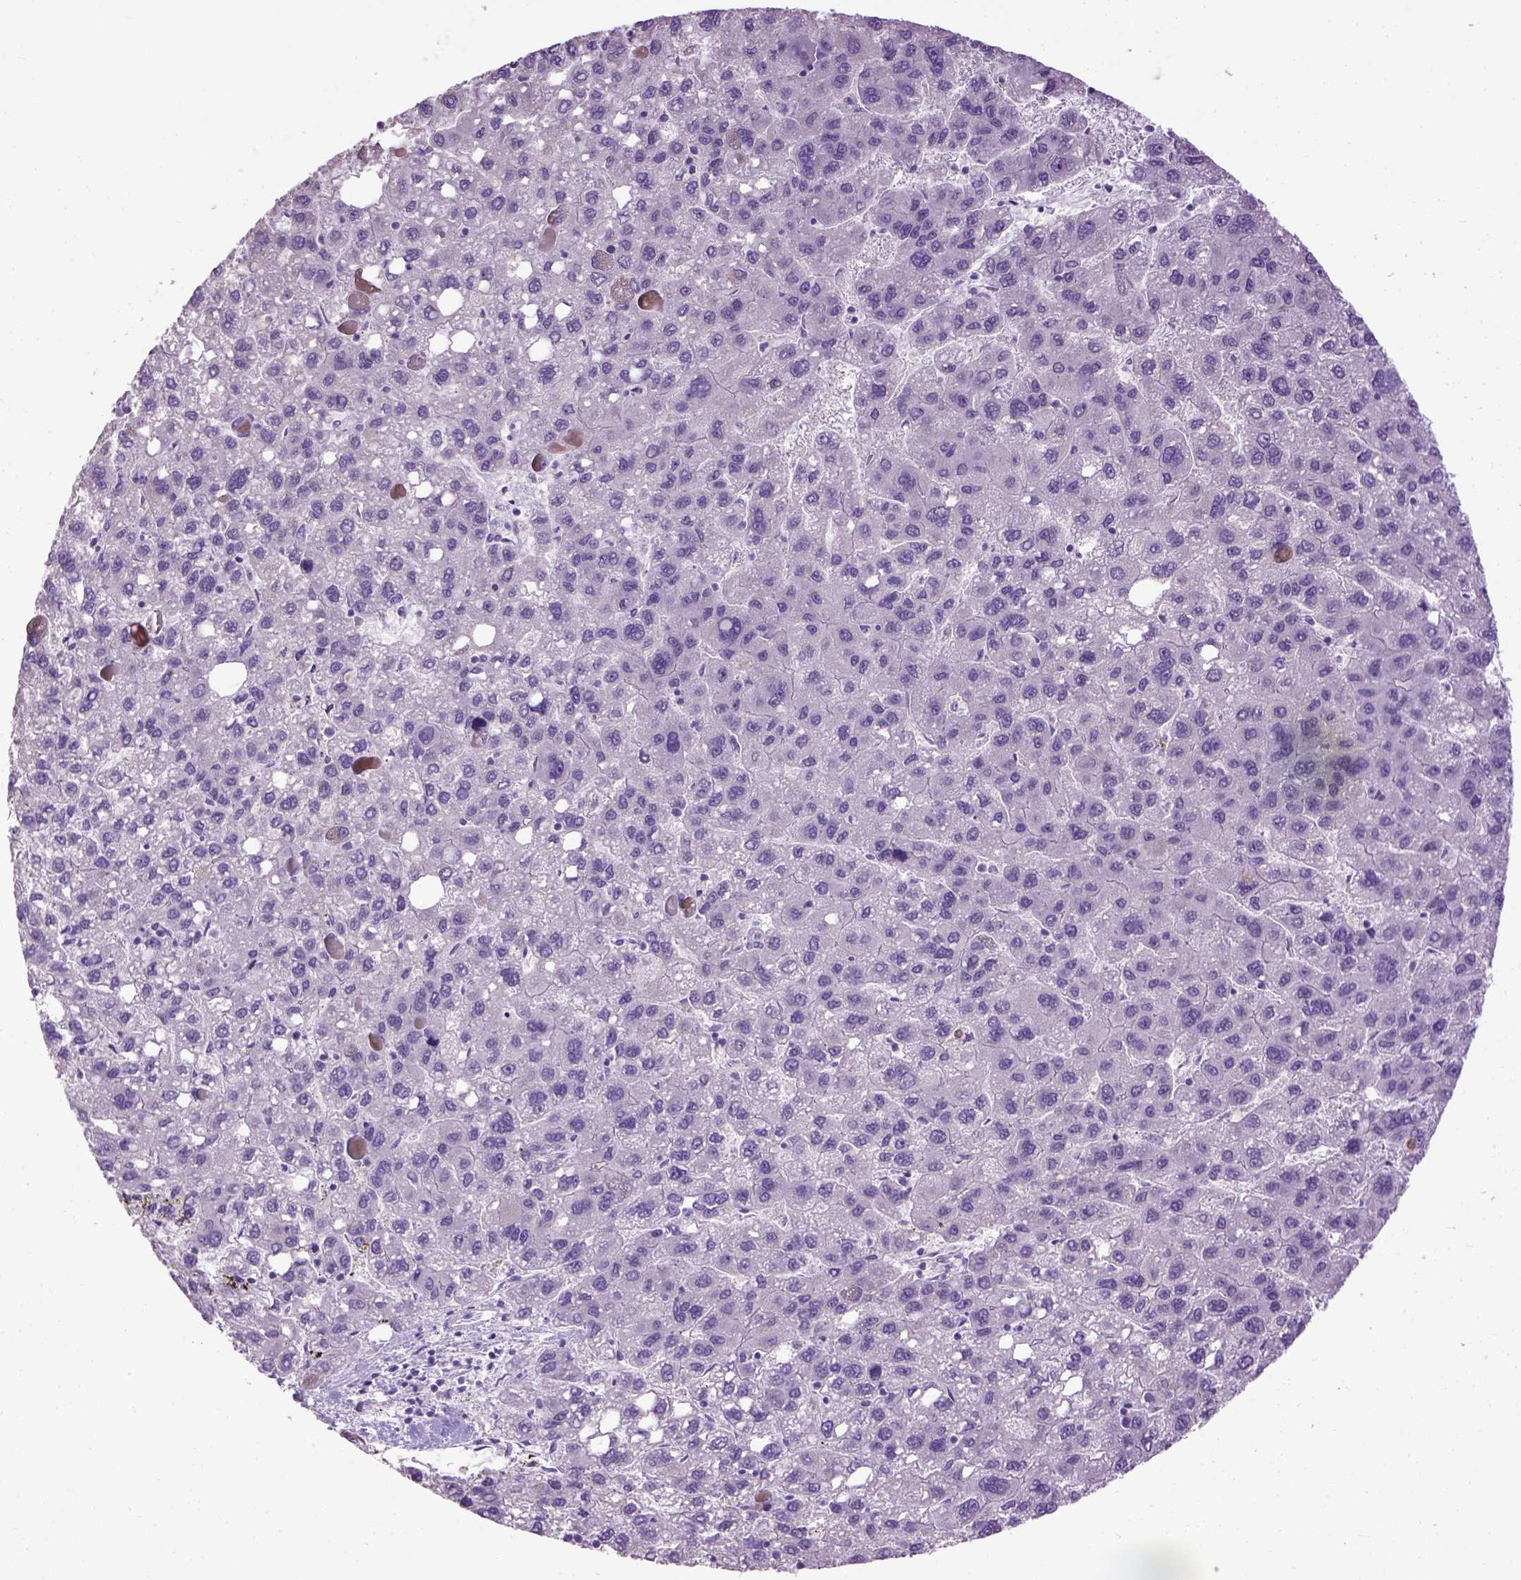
{"staining": {"intensity": "negative", "quantity": "none", "location": "none"}, "tissue": "liver cancer", "cell_type": "Tumor cells", "image_type": "cancer", "snomed": [{"axis": "morphology", "description": "Carcinoma, Hepatocellular, NOS"}, {"axis": "topography", "description": "Liver"}], "caption": "Tumor cells show no significant staining in hepatocellular carcinoma (liver). (DAB (3,3'-diaminobenzidine) immunohistochemistry (IHC), high magnification).", "gene": "CYP24A1", "patient": {"sex": "female", "age": 82}}